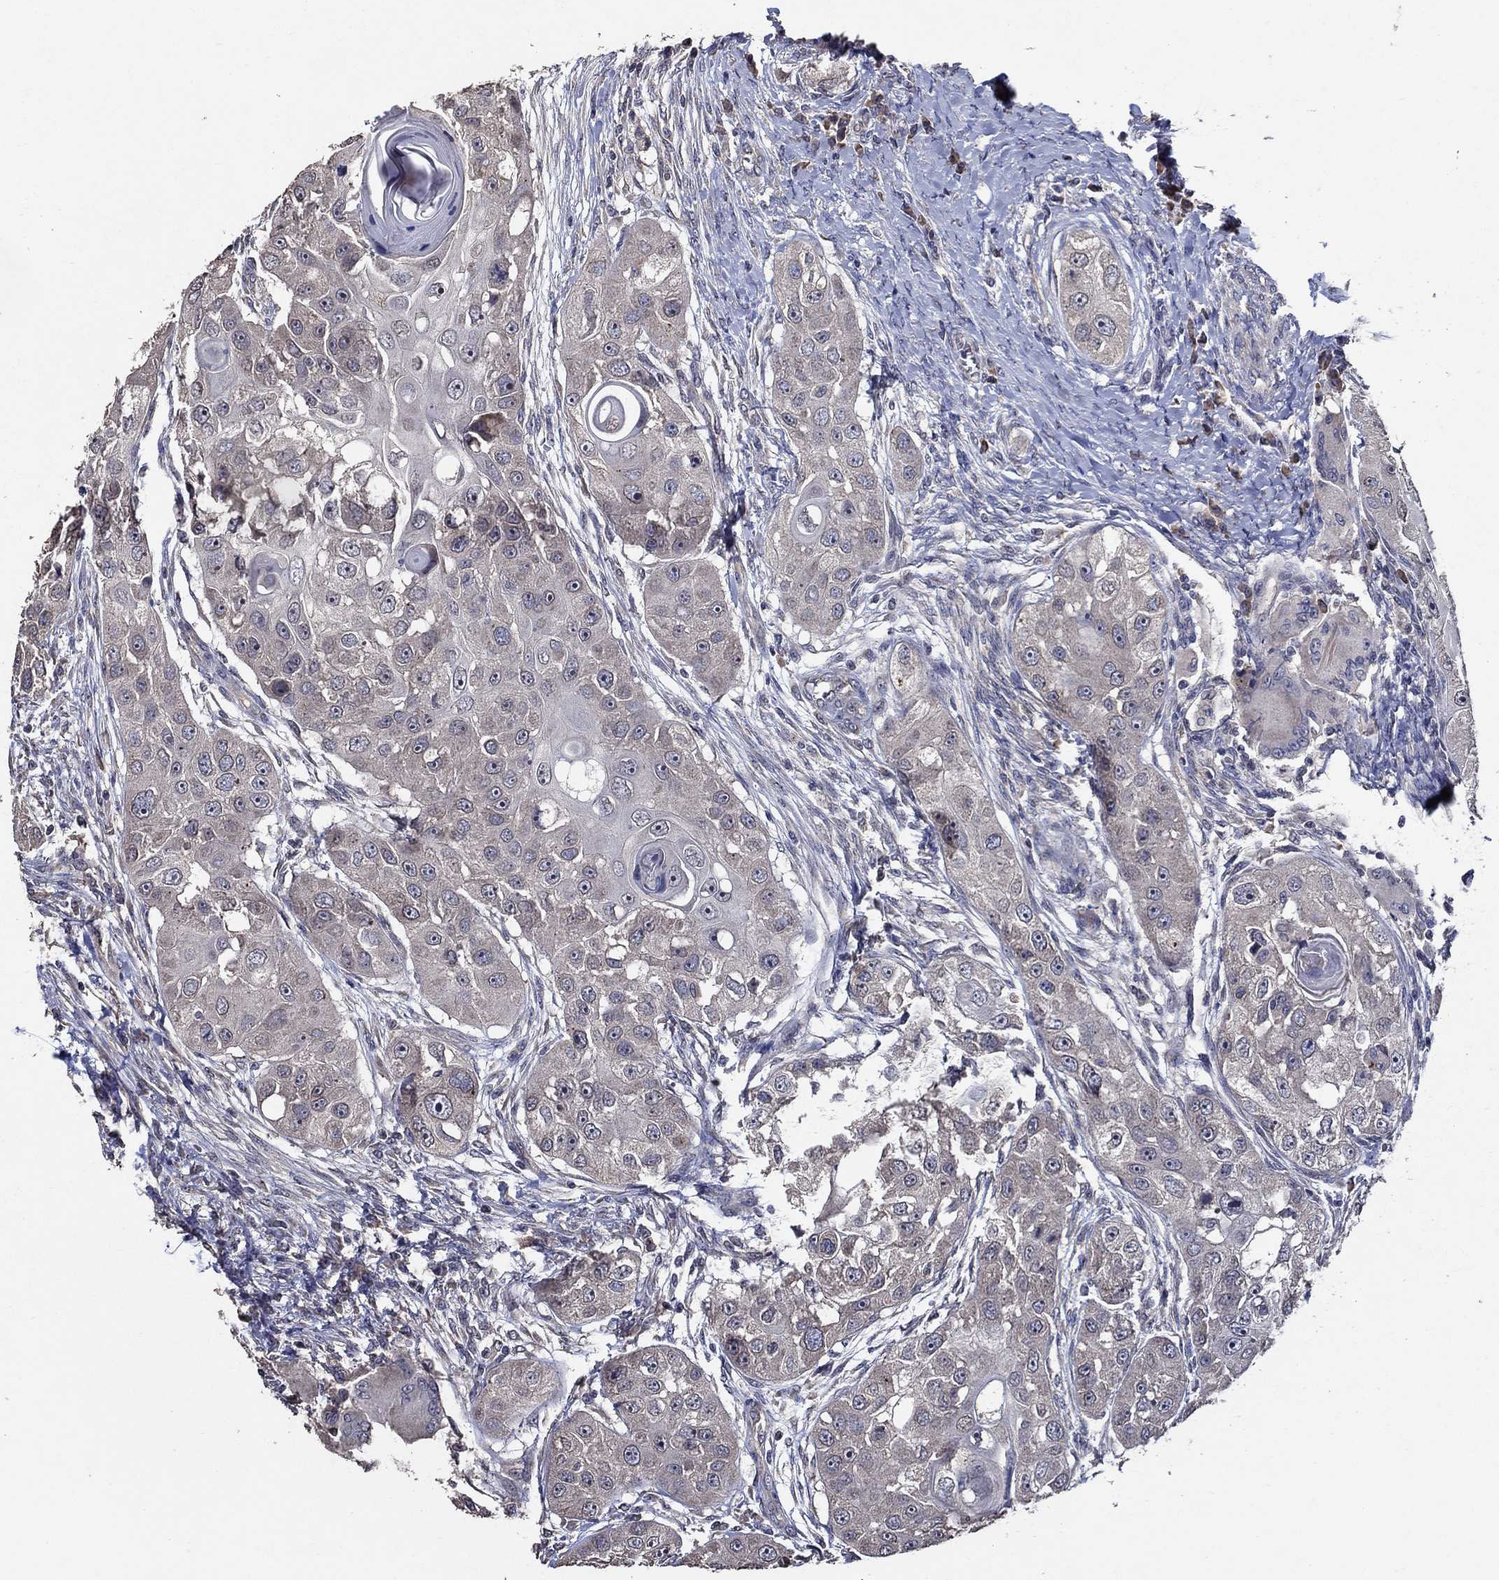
{"staining": {"intensity": "weak", "quantity": "<25%", "location": "cytoplasmic/membranous"}, "tissue": "head and neck cancer", "cell_type": "Tumor cells", "image_type": "cancer", "snomed": [{"axis": "morphology", "description": "Squamous cell carcinoma, NOS"}, {"axis": "topography", "description": "Head-Neck"}], "caption": "Tumor cells show no significant expression in head and neck squamous cell carcinoma.", "gene": "HAP1", "patient": {"sex": "male", "age": 51}}